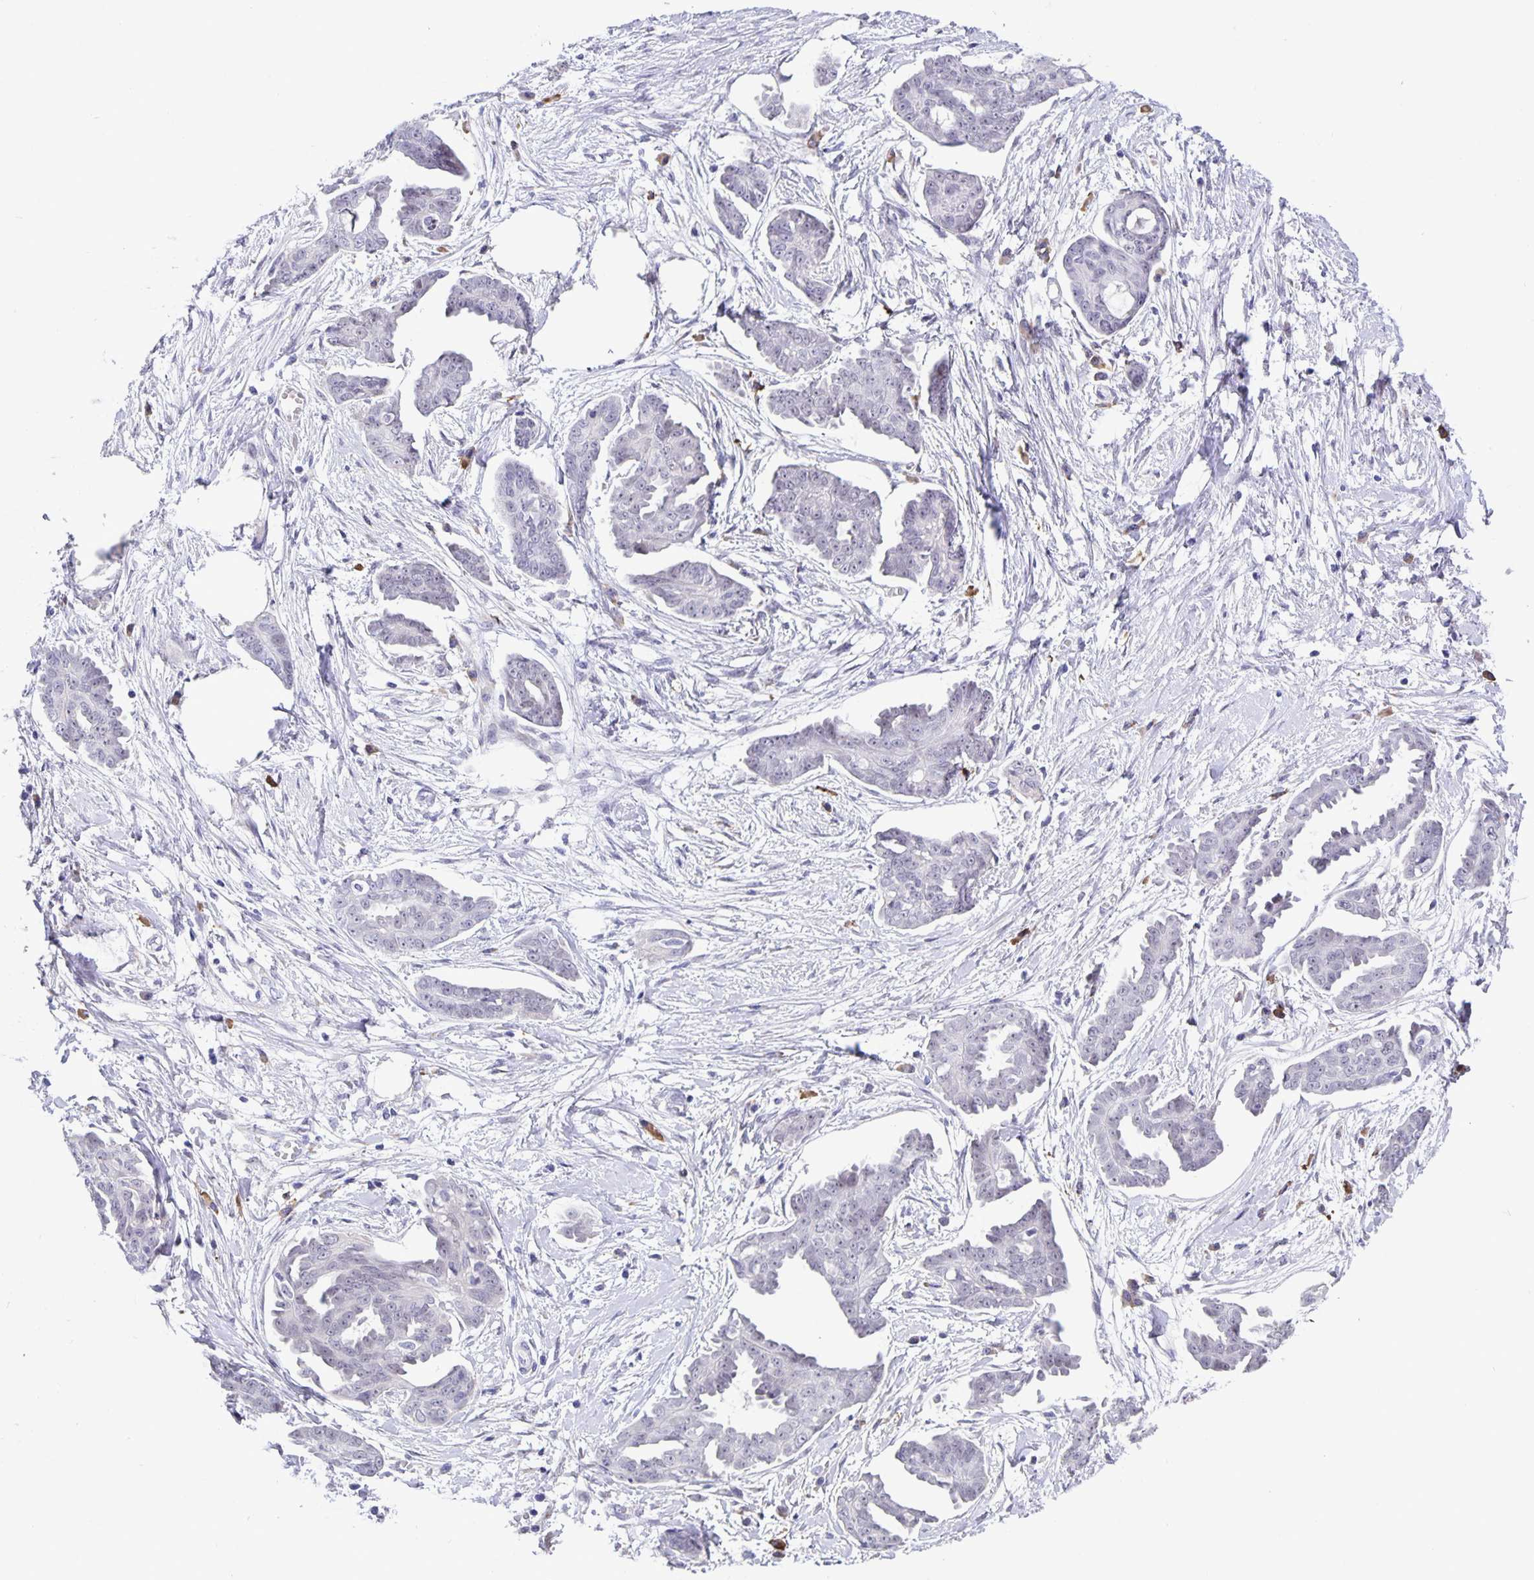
{"staining": {"intensity": "negative", "quantity": "none", "location": "none"}, "tissue": "ovarian cancer", "cell_type": "Tumor cells", "image_type": "cancer", "snomed": [{"axis": "morphology", "description": "Cystadenocarcinoma, serous, NOS"}, {"axis": "topography", "description": "Ovary"}], "caption": "Ovarian cancer was stained to show a protein in brown. There is no significant staining in tumor cells.", "gene": "ERMN", "patient": {"sex": "female", "age": 71}}